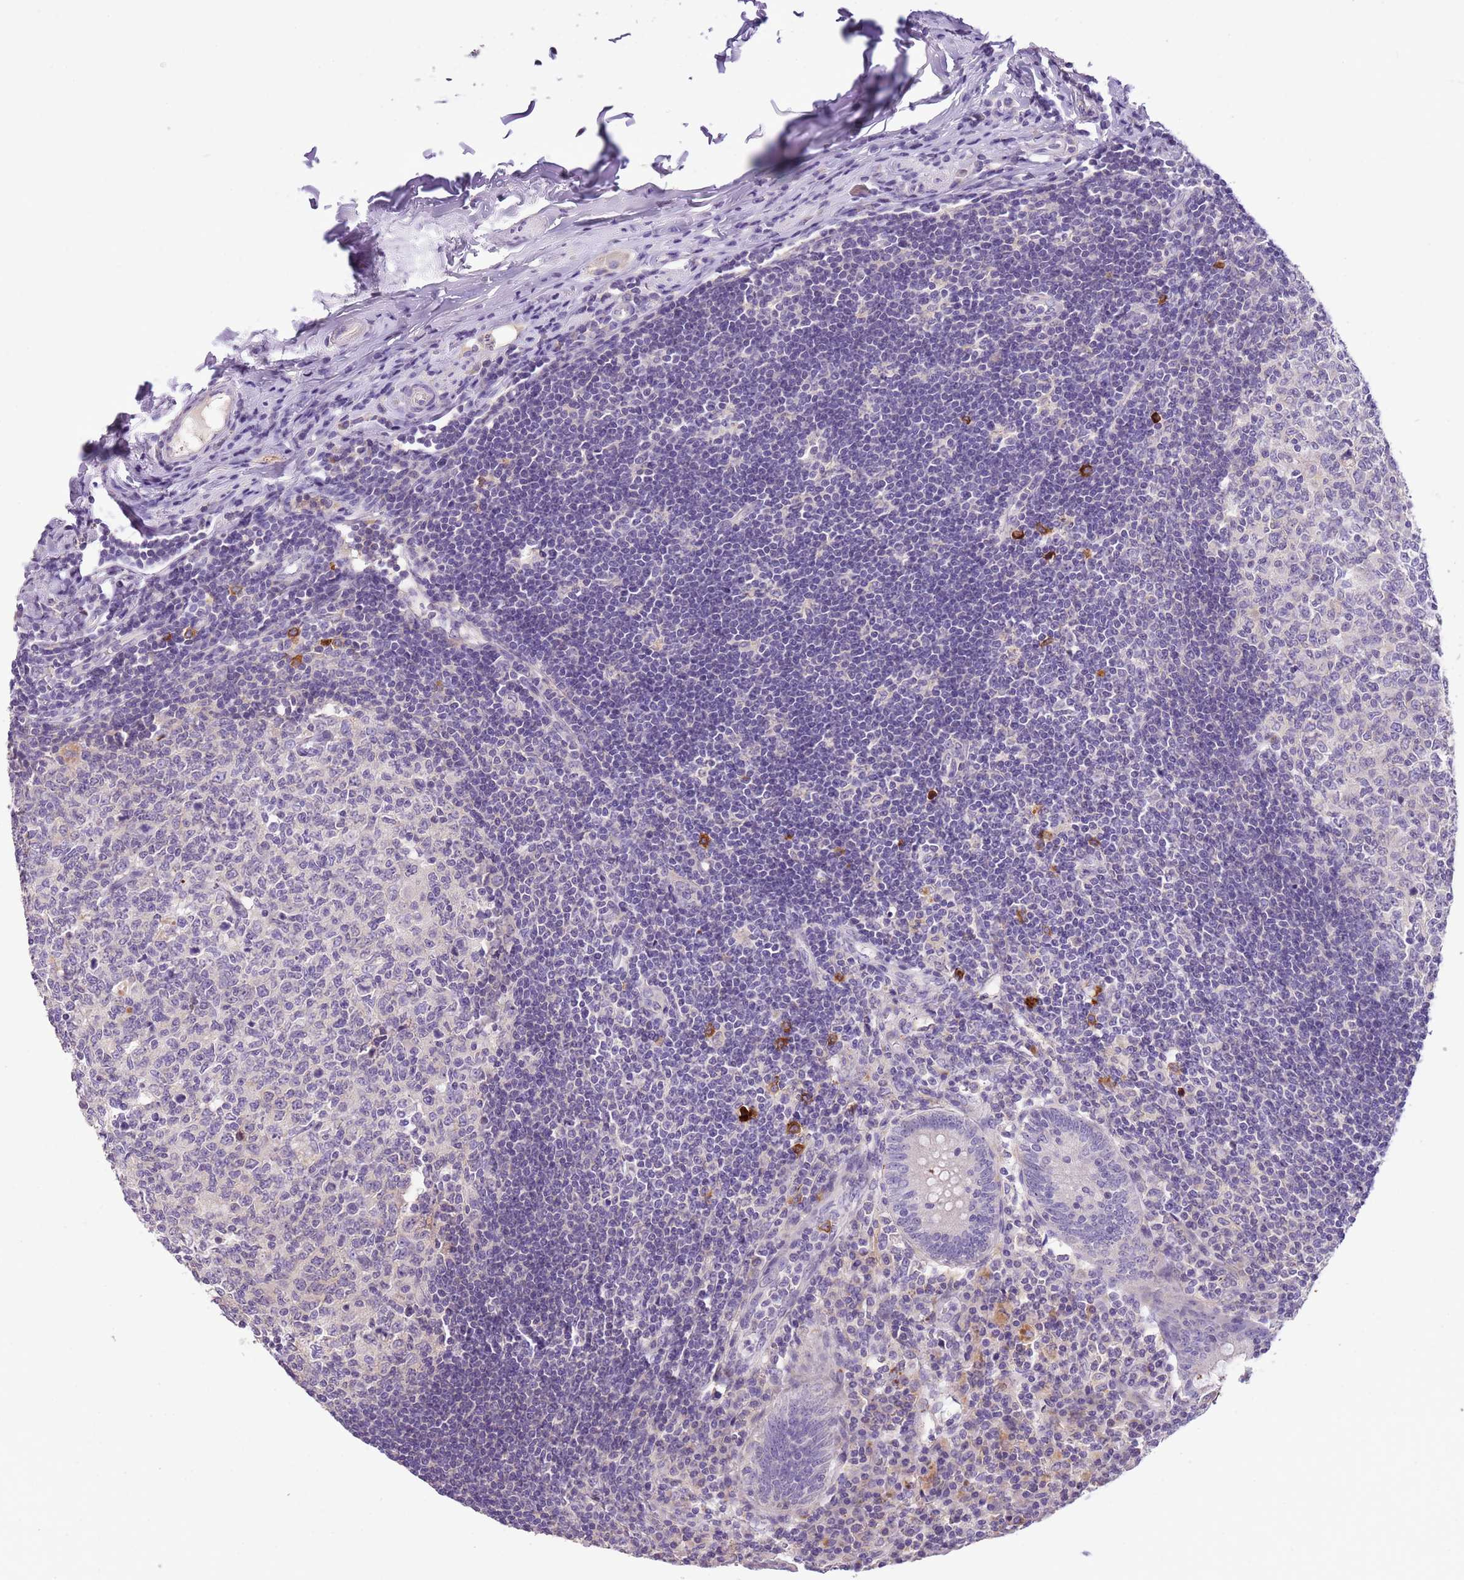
{"staining": {"intensity": "negative", "quantity": "none", "location": "none"}, "tissue": "appendix", "cell_type": "Glandular cells", "image_type": "normal", "snomed": [{"axis": "morphology", "description": "Normal tissue, NOS"}, {"axis": "topography", "description": "Appendix"}], "caption": "This is an immunohistochemistry (IHC) histopathology image of normal appendix. There is no positivity in glandular cells.", "gene": "SCAMP5", "patient": {"sex": "female", "age": 54}}